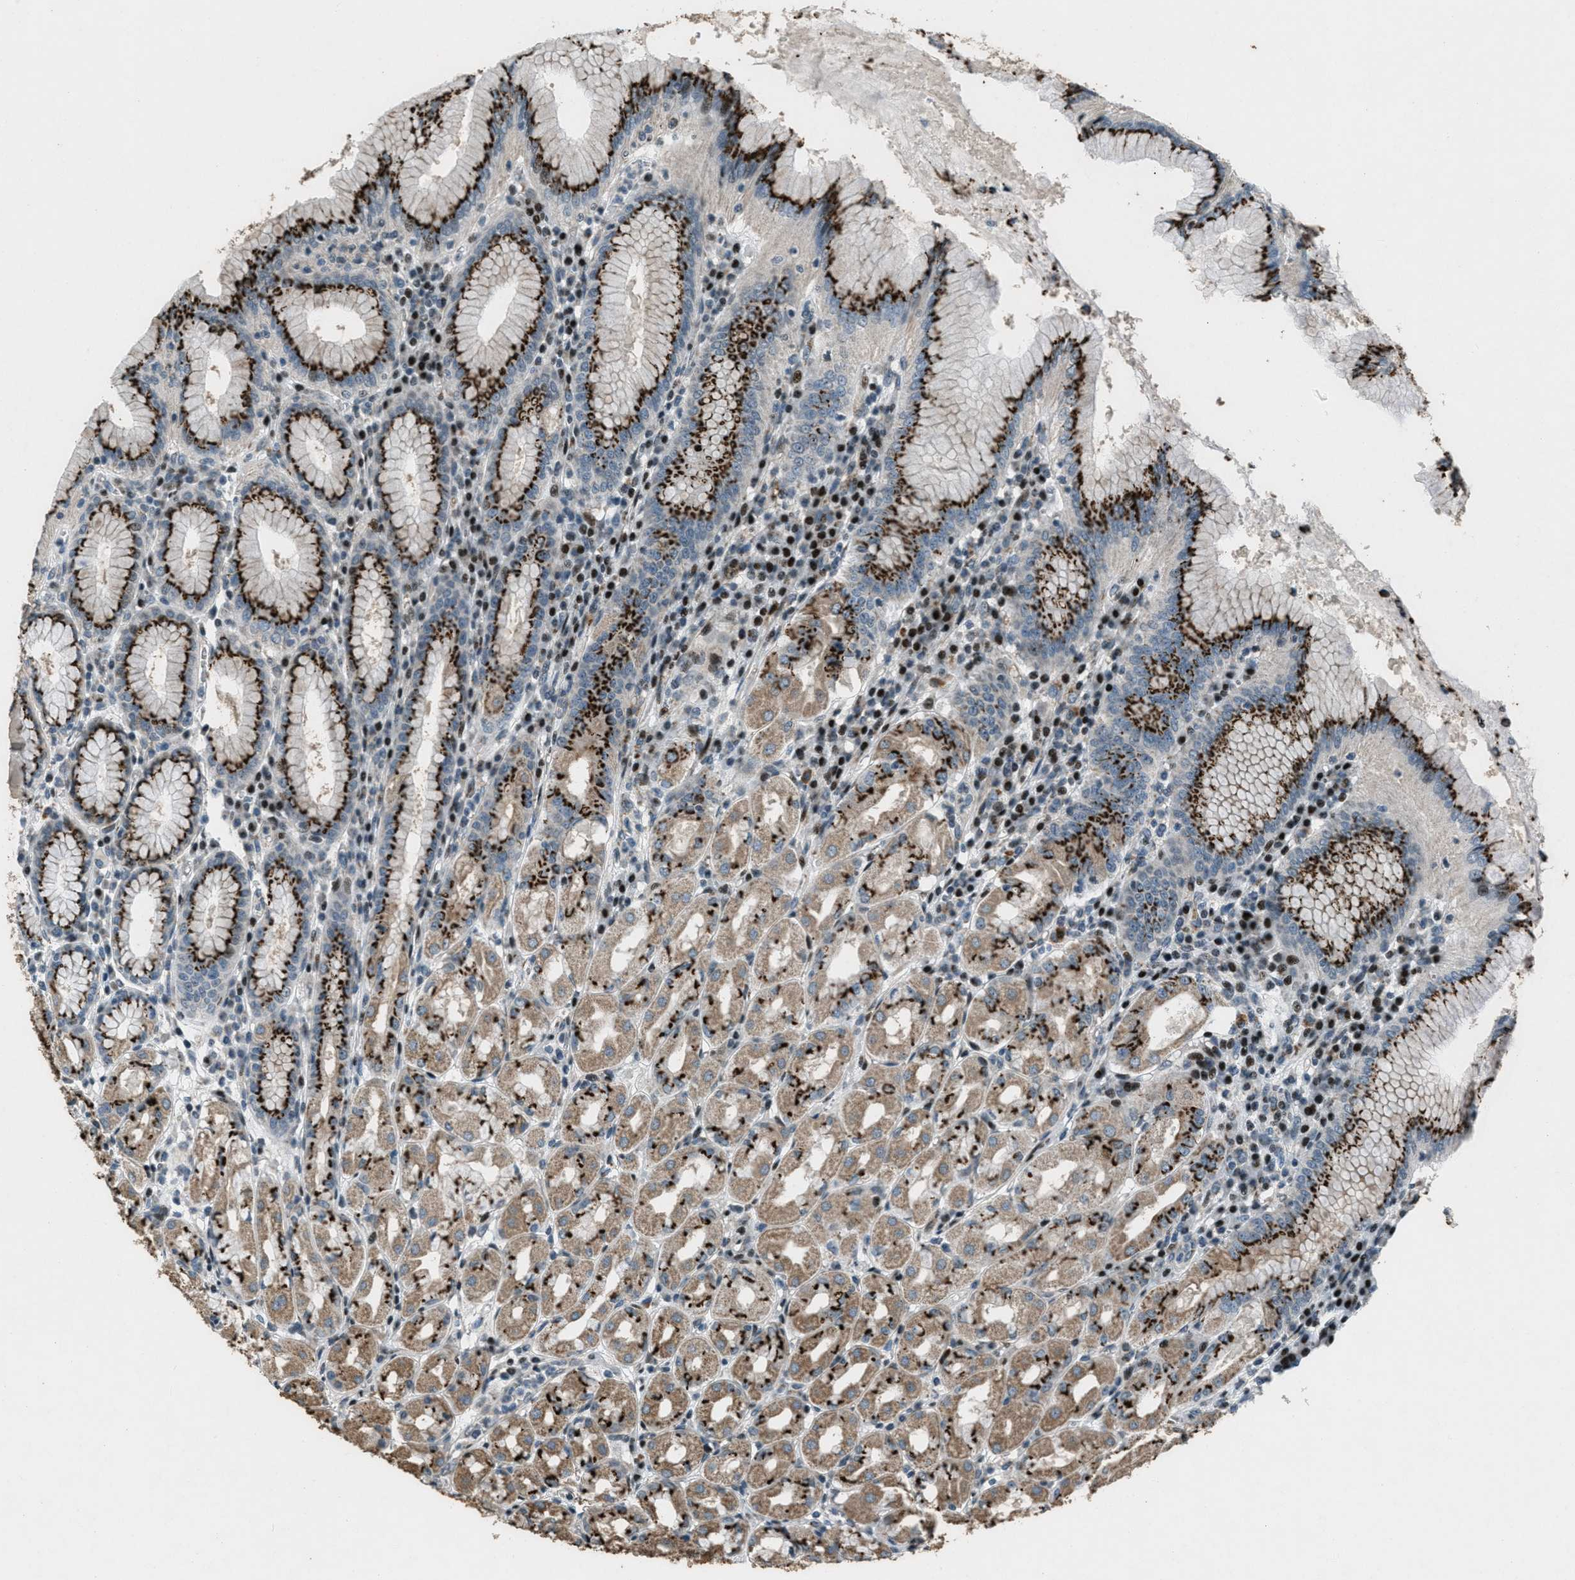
{"staining": {"intensity": "strong", "quantity": "25%-75%", "location": "cytoplasmic/membranous"}, "tissue": "stomach", "cell_type": "Glandular cells", "image_type": "normal", "snomed": [{"axis": "morphology", "description": "Normal tissue, NOS"}, {"axis": "topography", "description": "Stomach"}, {"axis": "topography", "description": "Stomach, lower"}], "caption": "Unremarkable stomach was stained to show a protein in brown. There is high levels of strong cytoplasmic/membranous expression in approximately 25%-75% of glandular cells.", "gene": "GPC6", "patient": {"sex": "female", "age": 56}}